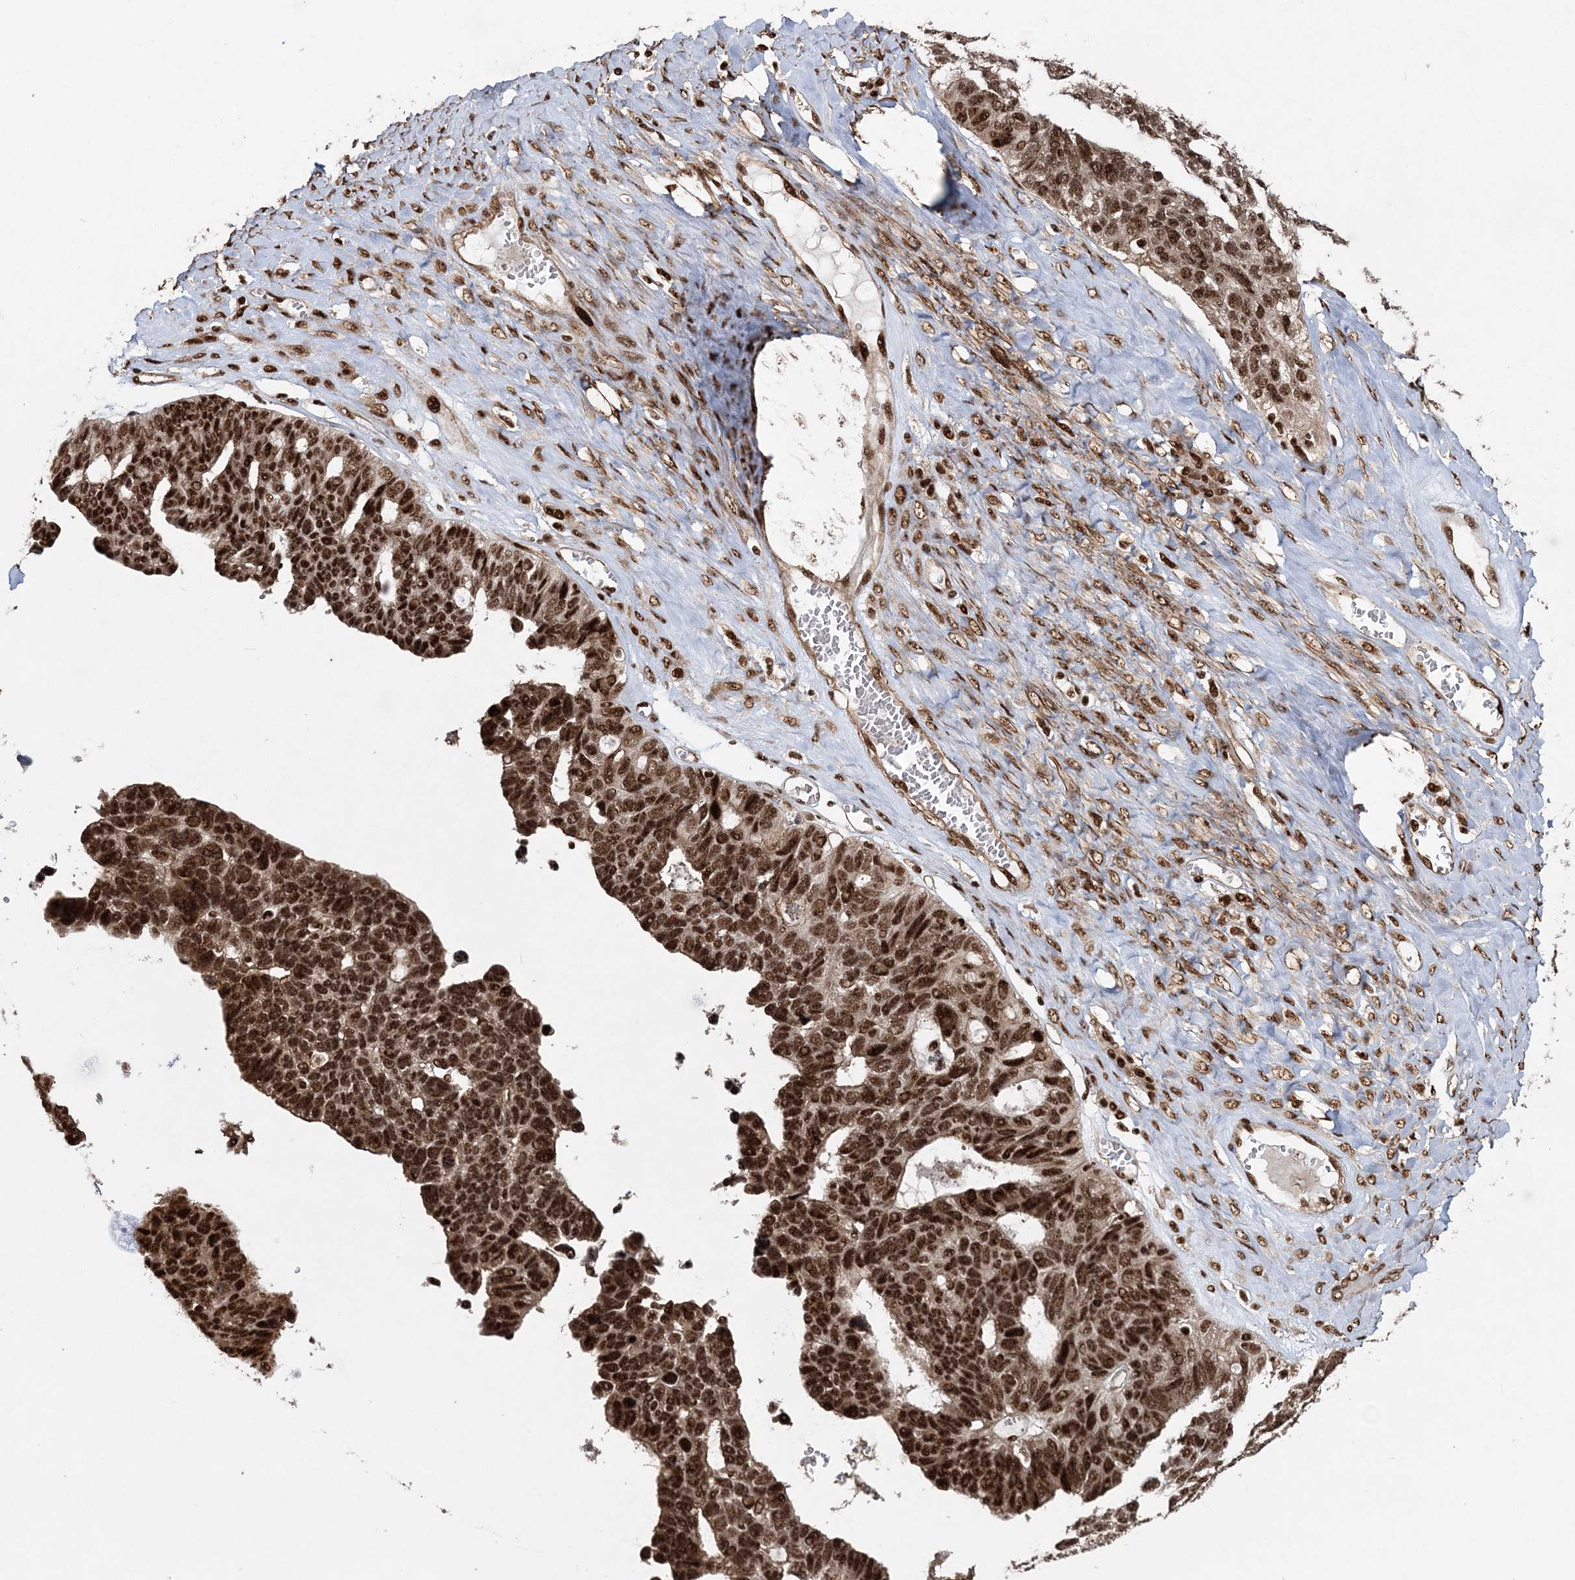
{"staining": {"intensity": "strong", "quantity": ">75%", "location": "nuclear"}, "tissue": "ovarian cancer", "cell_type": "Tumor cells", "image_type": "cancer", "snomed": [{"axis": "morphology", "description": "Cystadenocarcinoma, serous, NOS"}, {"axis": "topography", "description": "Ovary"}], "caption": "This histopathology image demonstrates ovarian cancer stained with immunohistochemistry (IHC) to label a protein in brown. The nuclear of tumor cells show strong positivity for the protein. Nuclei are counter-stained blue.", "gene": "EXOSC8", "patient": {"sex": "female", "age": 79}}